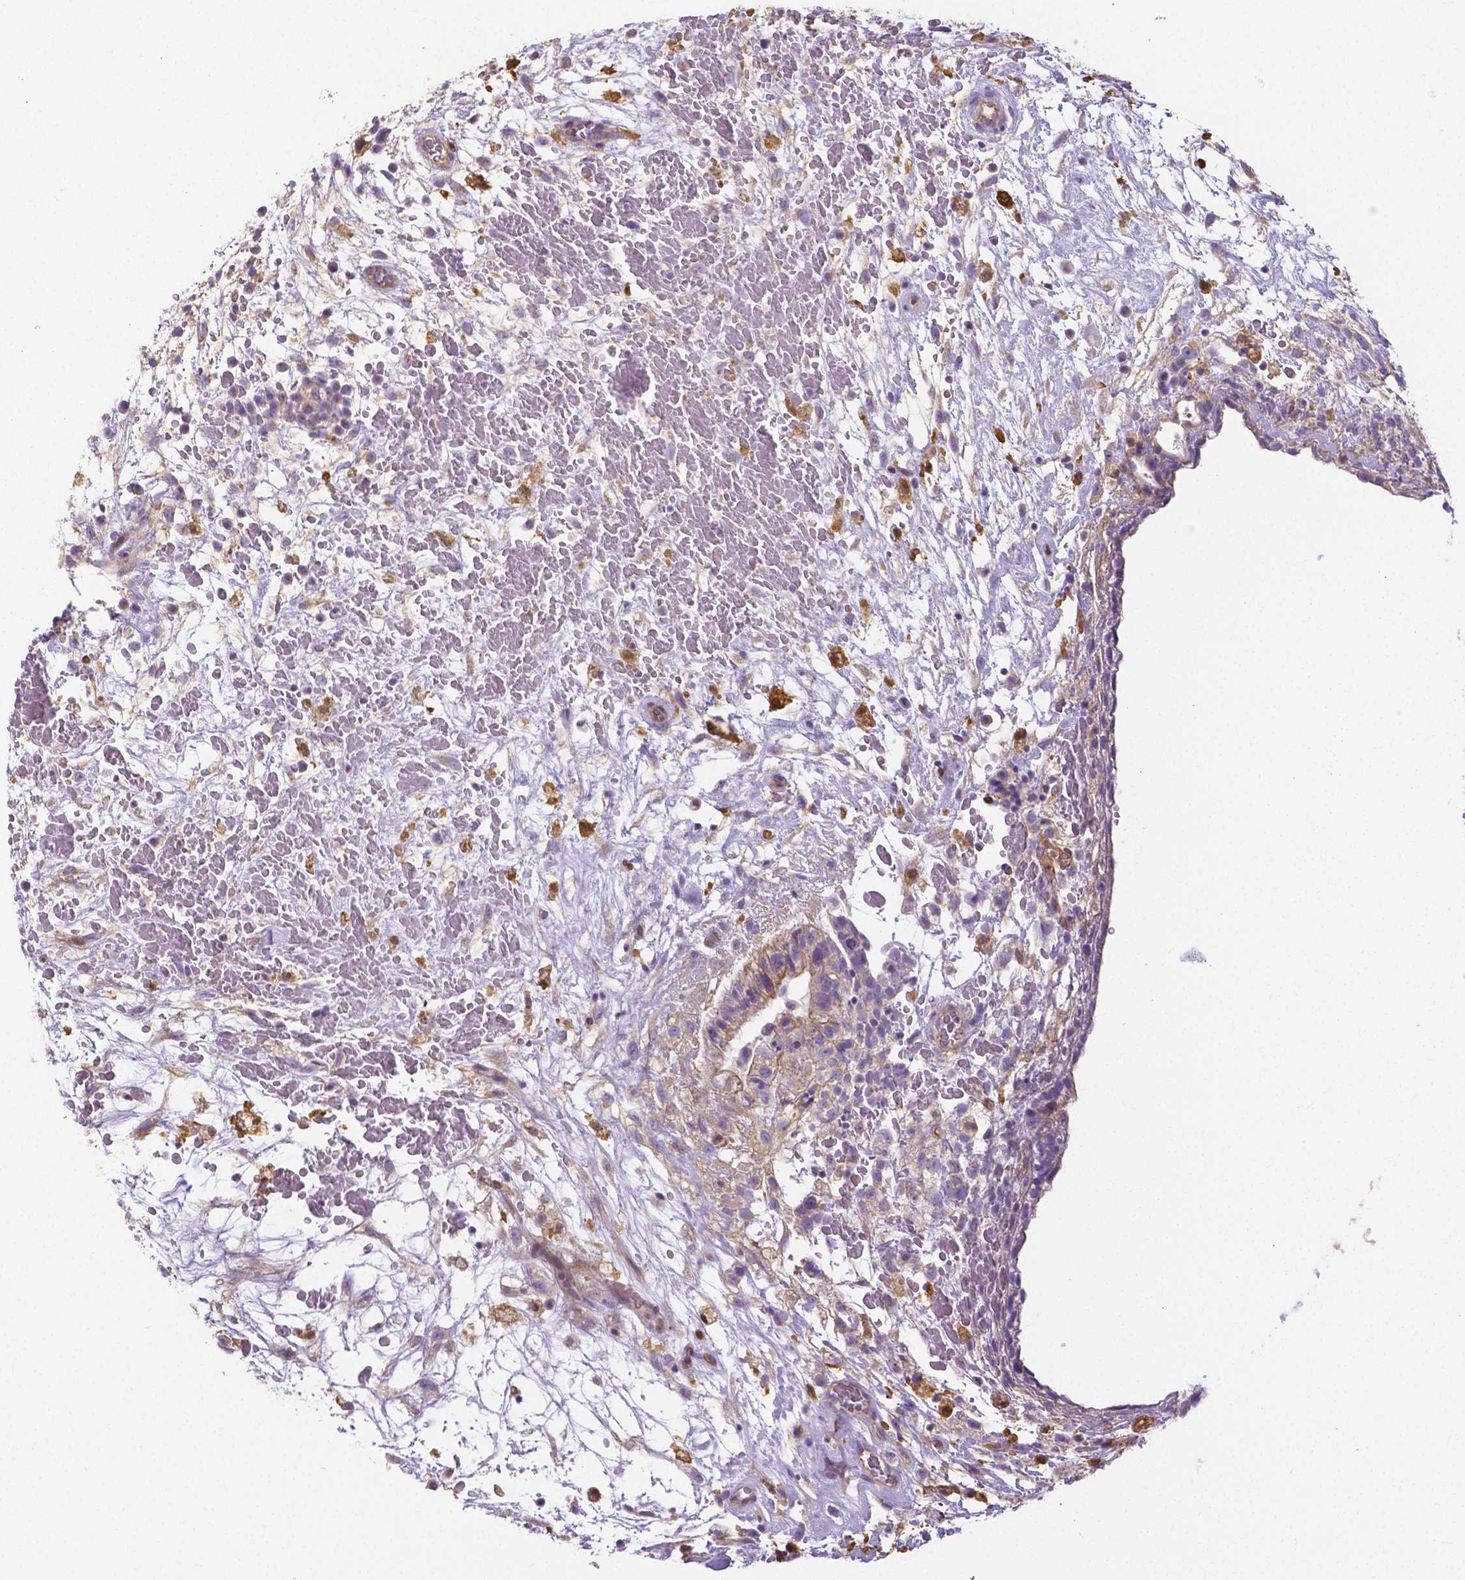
{"staining": {"intensity": "moderate", "quantity": "<25%", "location": "cytoplasmic/membranous"}, "tissue": "testis cancer", "cell_type": "Tumor cells", "image_type": "cancer", "snomed": [{"axis": "morphology", "description": "Normal tissue, NOS"}, {"axis": "morphology", "description": "Carcinoma, Embryonal, NOS"}, {"axis": "topography", "description": "Testis"}], "caption": "This is an image of IHC staining of embryonal carcinoma (testis), which shows moderate positivity in the cytoplasmic/membranous of tumor cells.", "gene": "CRMP1", "patient": {"sex": "male", "age": 32}}